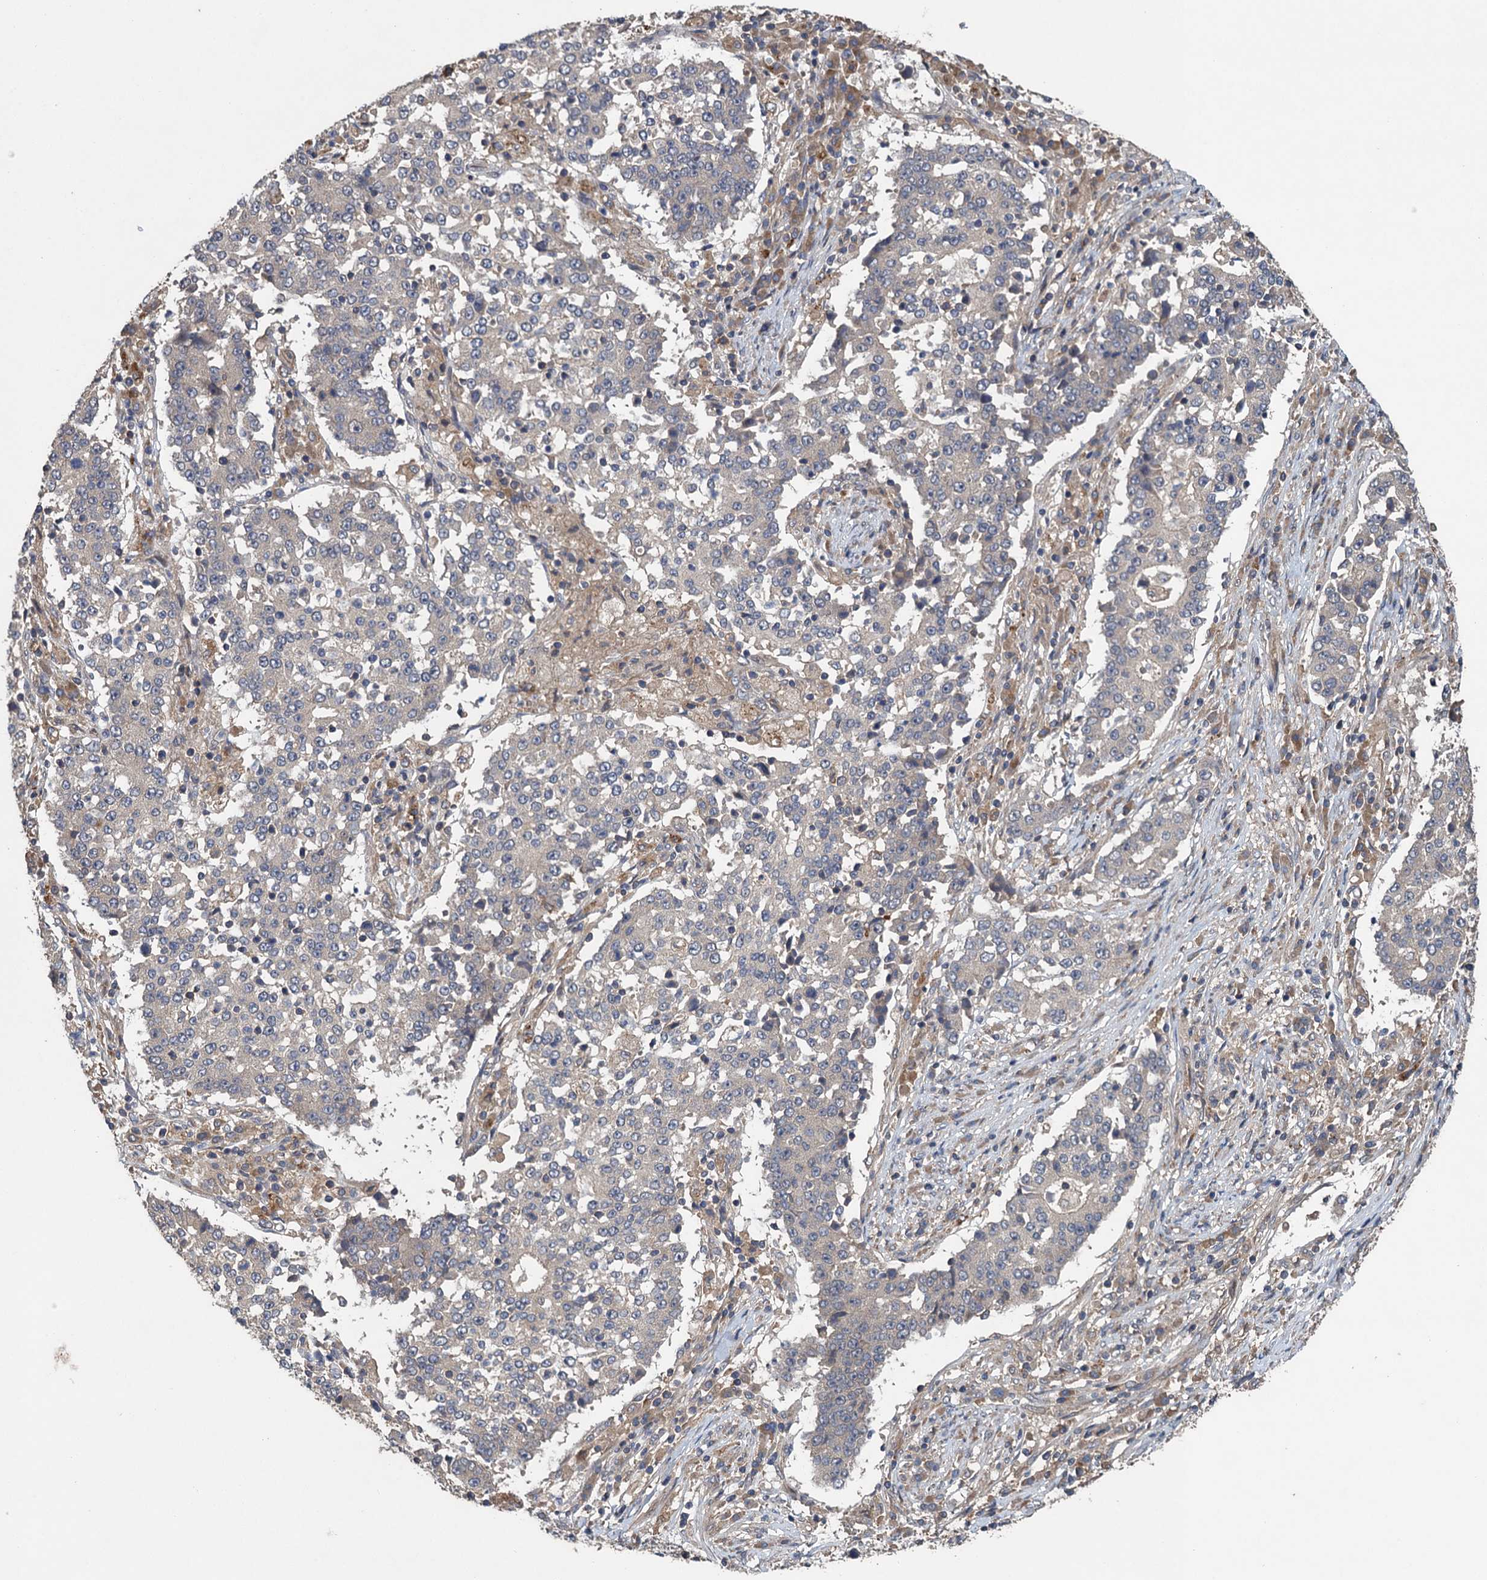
{"staining": {"intensity": "negative", "quantity": "none", "location": "none"}, "tissue": "stomach cancer", "cell_type": "Tumor cells", "image_type": "cancer", "snomed": [{"axis": "morphology", "description": "Adenocarcinoma, NOS"}, {"axis": "topography", "description": "Stomach"}], "caption": "Tumor cells are negative for brown protein staining in stomach cancer.", "gene": "CNTN5", "patient": {"sex": "male", "age": 59}}